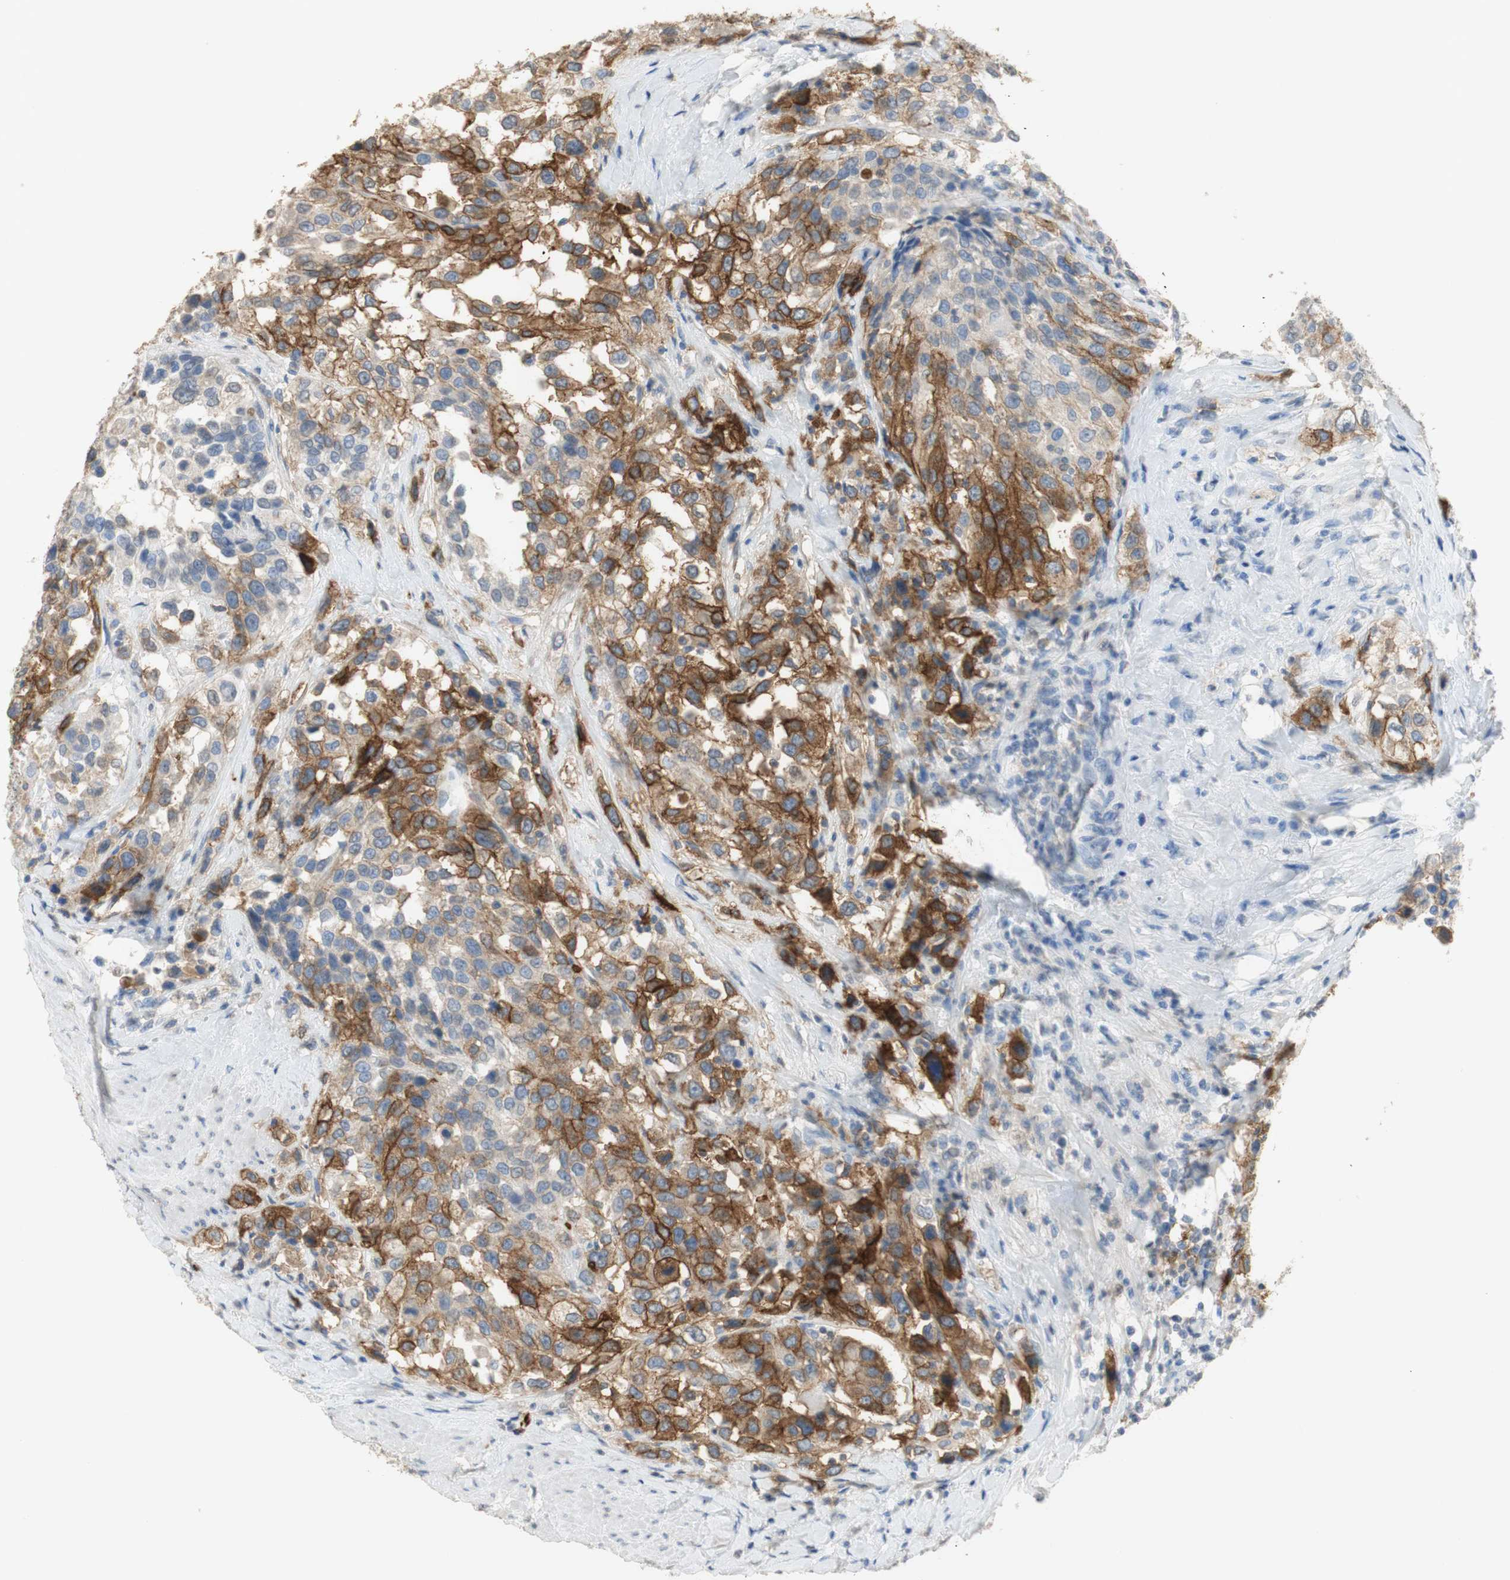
{"staining": {"intensity": "moderate", "quantity": "25%-75%", "location": "cytoplasmic/membranous"}, "tissue": "urothelial cancer", "cell_type": "Tumor cells", "image_type": "cancer", "snomed": [{"axis": "morphology", "description": "Urothelial carcinoma, High grade"}, {"axis": "topography", "description": "Urinary bladder"}], "caption": "DAB (3,3'-diaminobenzidine) immunohistochemical staining of urothelial cancer reveals moderate cytoplasmic/membranous protein expression in about 25%-75% of tumor cells.", "gene": "L1CAM", "patient": {"sex": "female", "age": 80}}